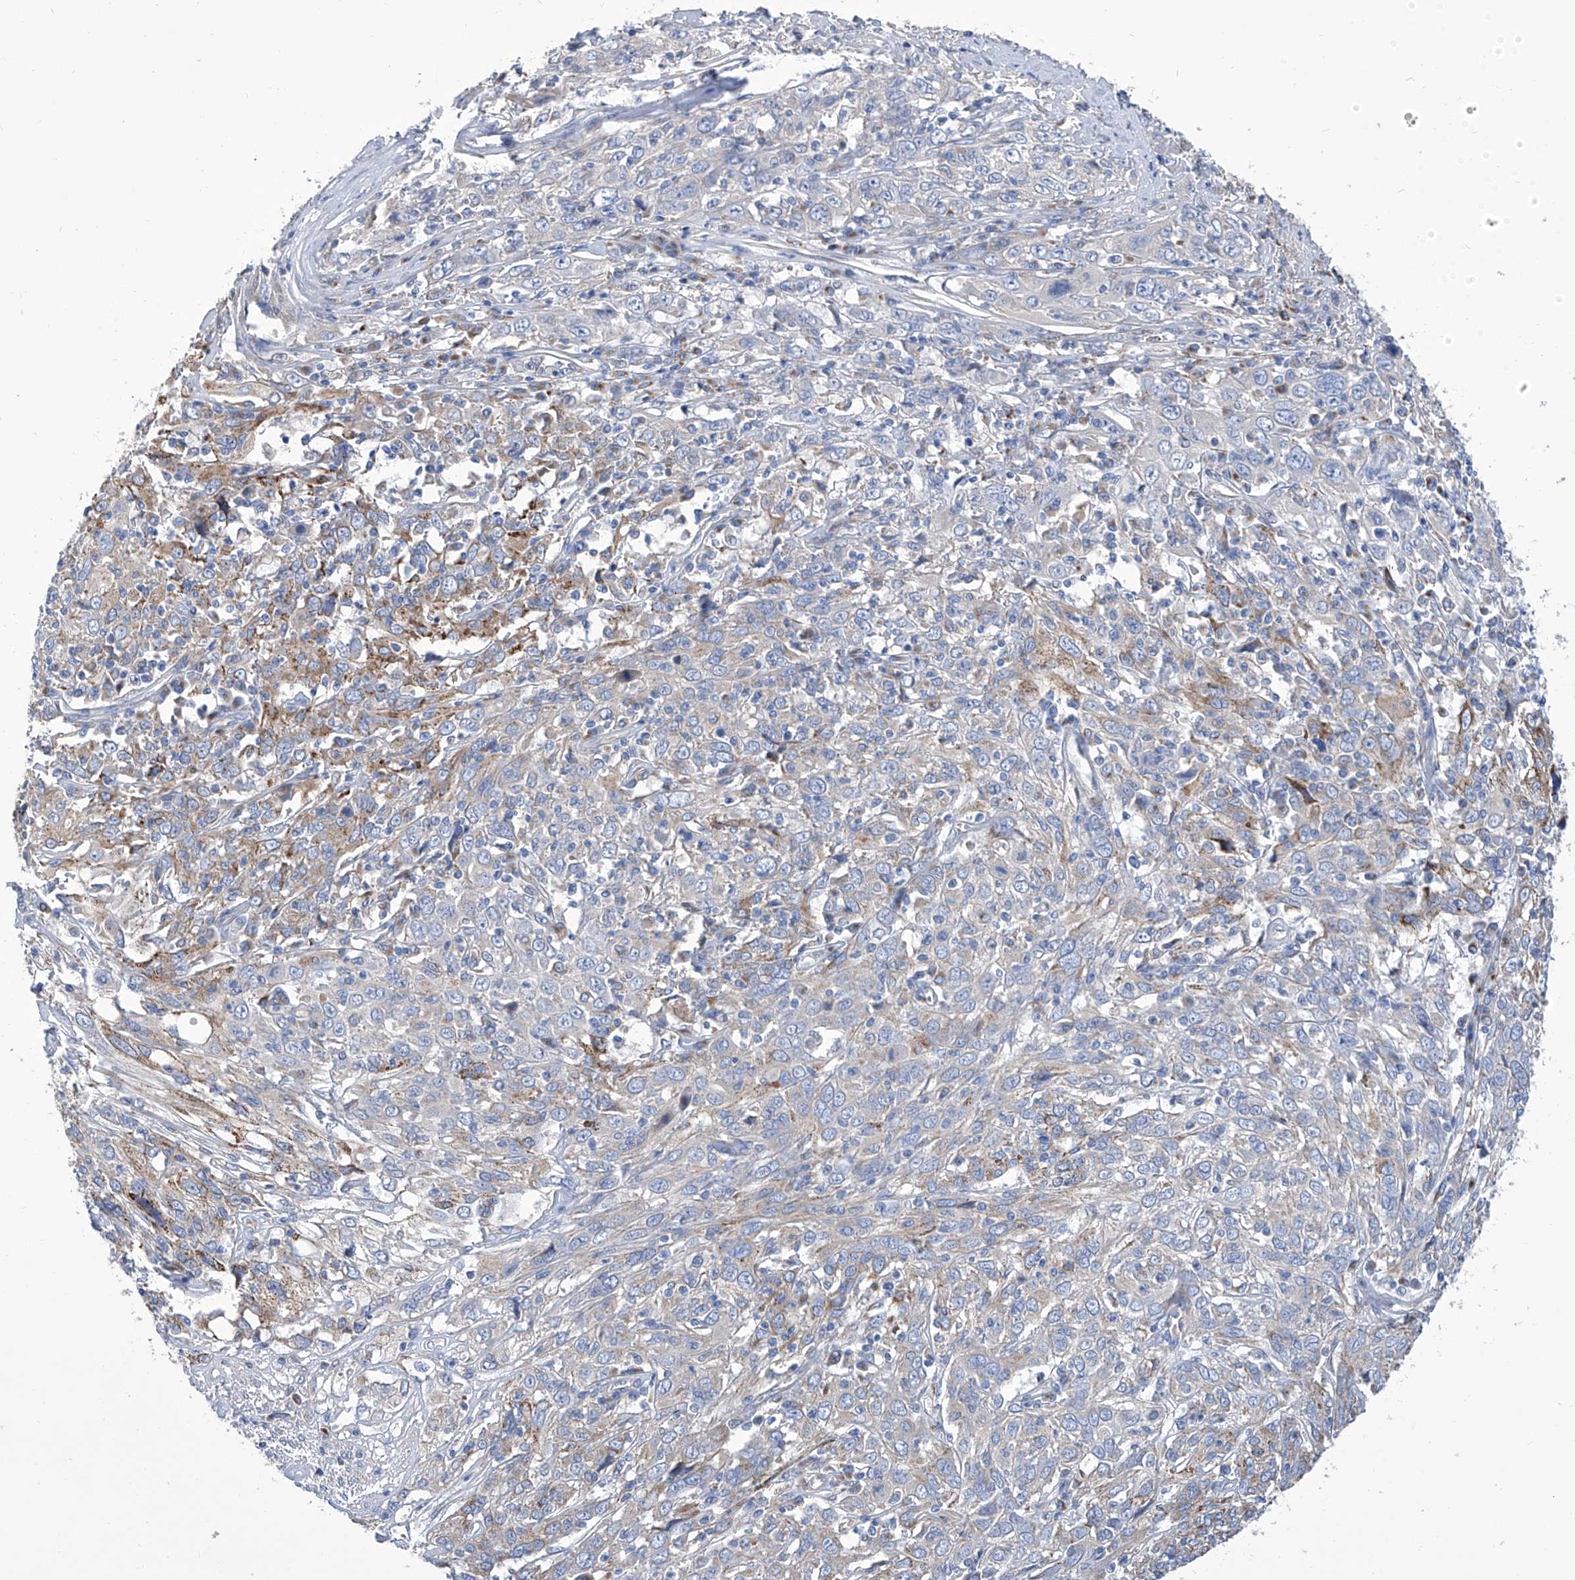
{"staining": {"intensity": "weak", "quantity": "<25%", "location": "cytoplasmic/membranous"}, "tissue": "cervical cancer", "cell_type": "Tumor cells", "image_type": "cancer", "snomed": [{"axis": "morphology", "description": "Squamous cell carcinoma, NOS"}, {"axis": "topography", "description": "Cervix"}], "caption": "Protein analysis of cervical squamous cell carcinoma reveals no significant expression in tumor cells. Brightfield microscopy of immunohistochemistry (IHC) stained with DAB (3,3'-diaminobenzidine) (brown) and hematoxylin (blue), captured at high magnification.", "gene": "TJAP1", "patient": {"sex": "female", "age": 46}}